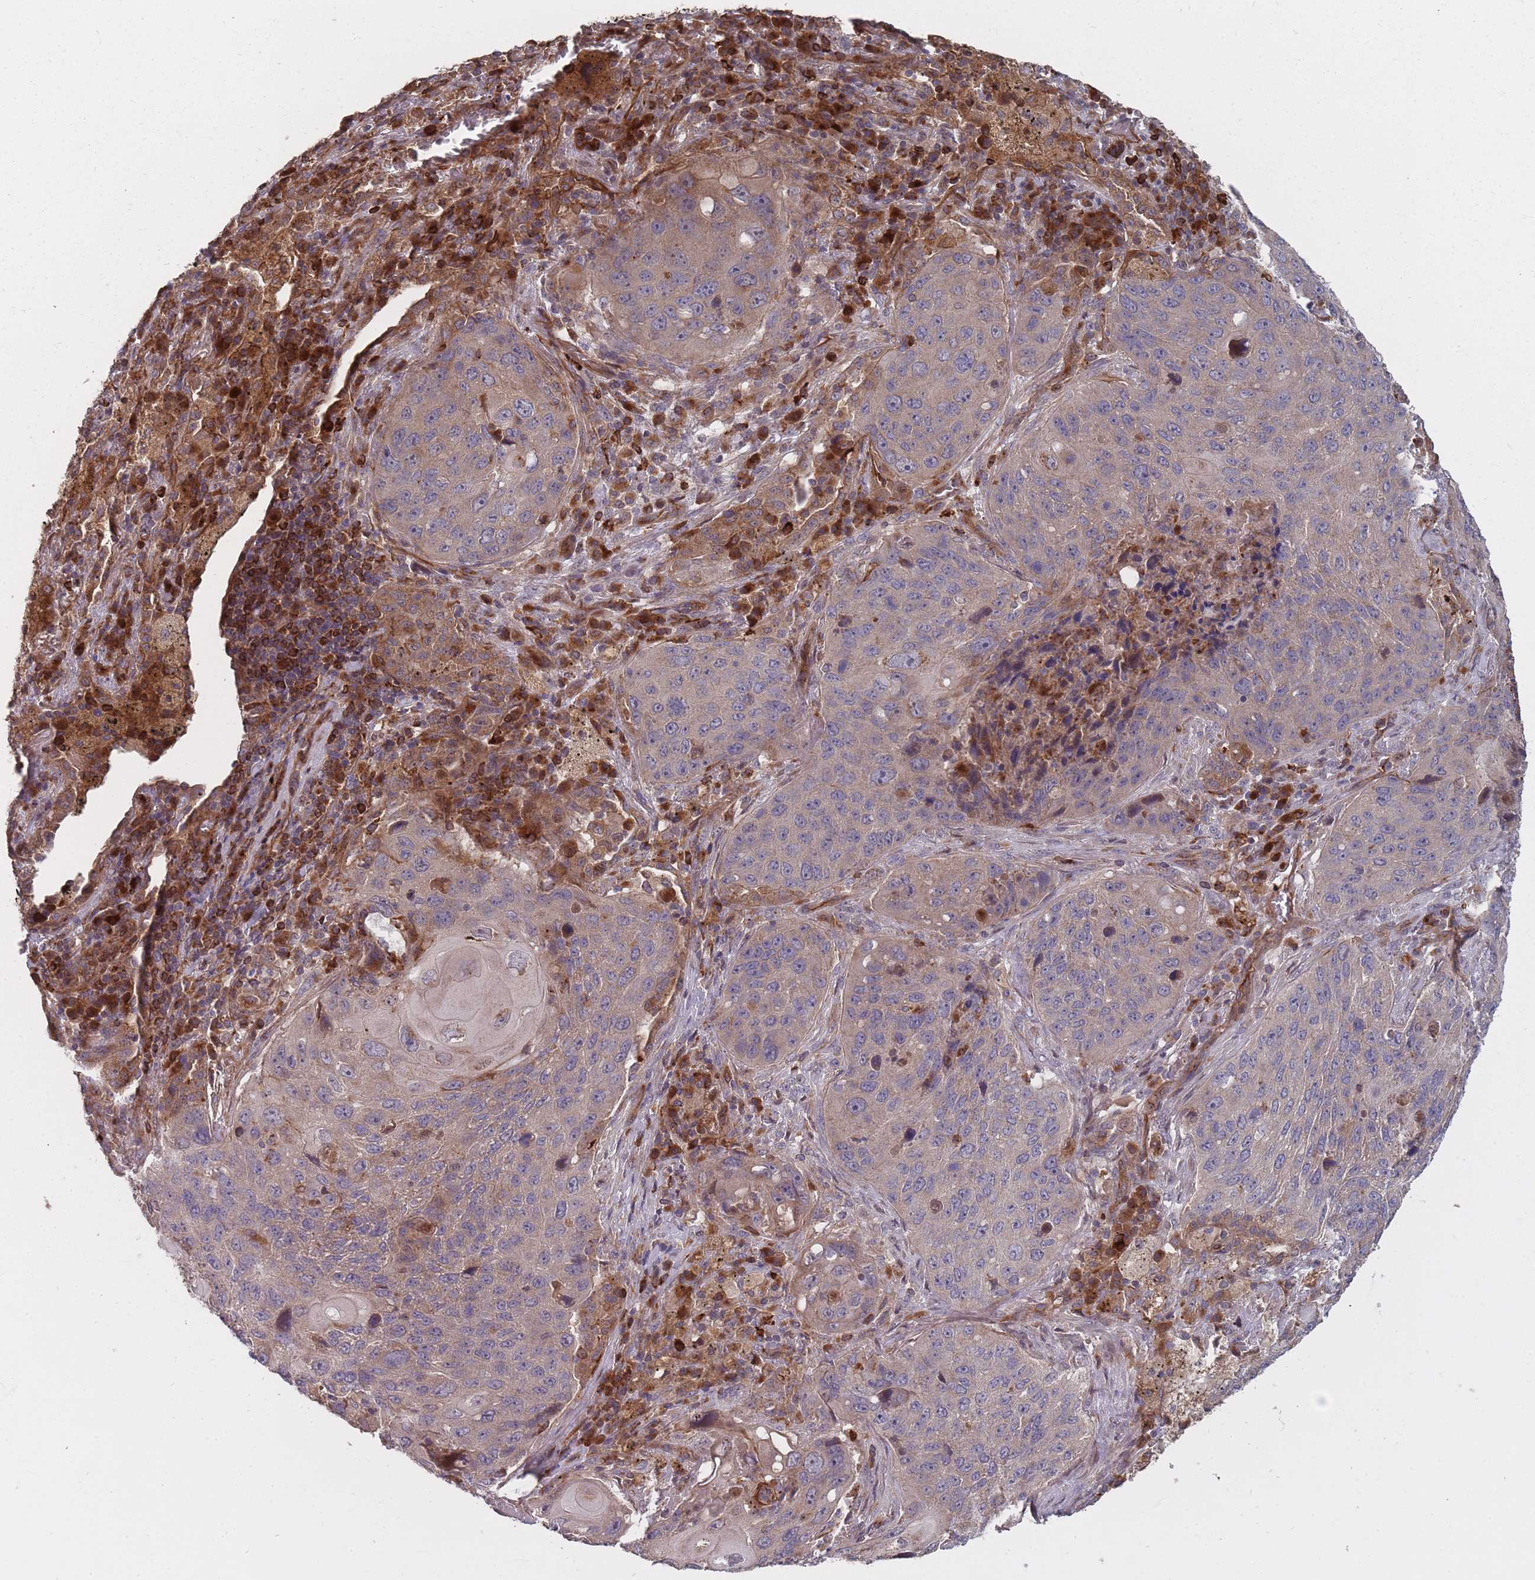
{"staining": {"intensity": "weak", "quantity": "25%-75%", "location": "cytoplasmic/membranous"}, "tissue": "lung cancer", "cell_type": "Tumor cells", "image_type": "cancer", "snomed": [{"axis": "morphology", "description": "Squamous cell carcinoma, NOS"}, {"axis": "topography", "description": "Lung"}], "caption": "Brown immunohistochemical staining in lung squamous cell carcinoma exhibits weak cytoplasmic/membranous positivity in approximately 25%-75% of tumor cells. (Stains: DAB in brown, nuclei in blue, Microscopy: brightfield microscopy at high magnification).", "gene": "THSD7B", "patient": {"sex": "female", "age": 63}}